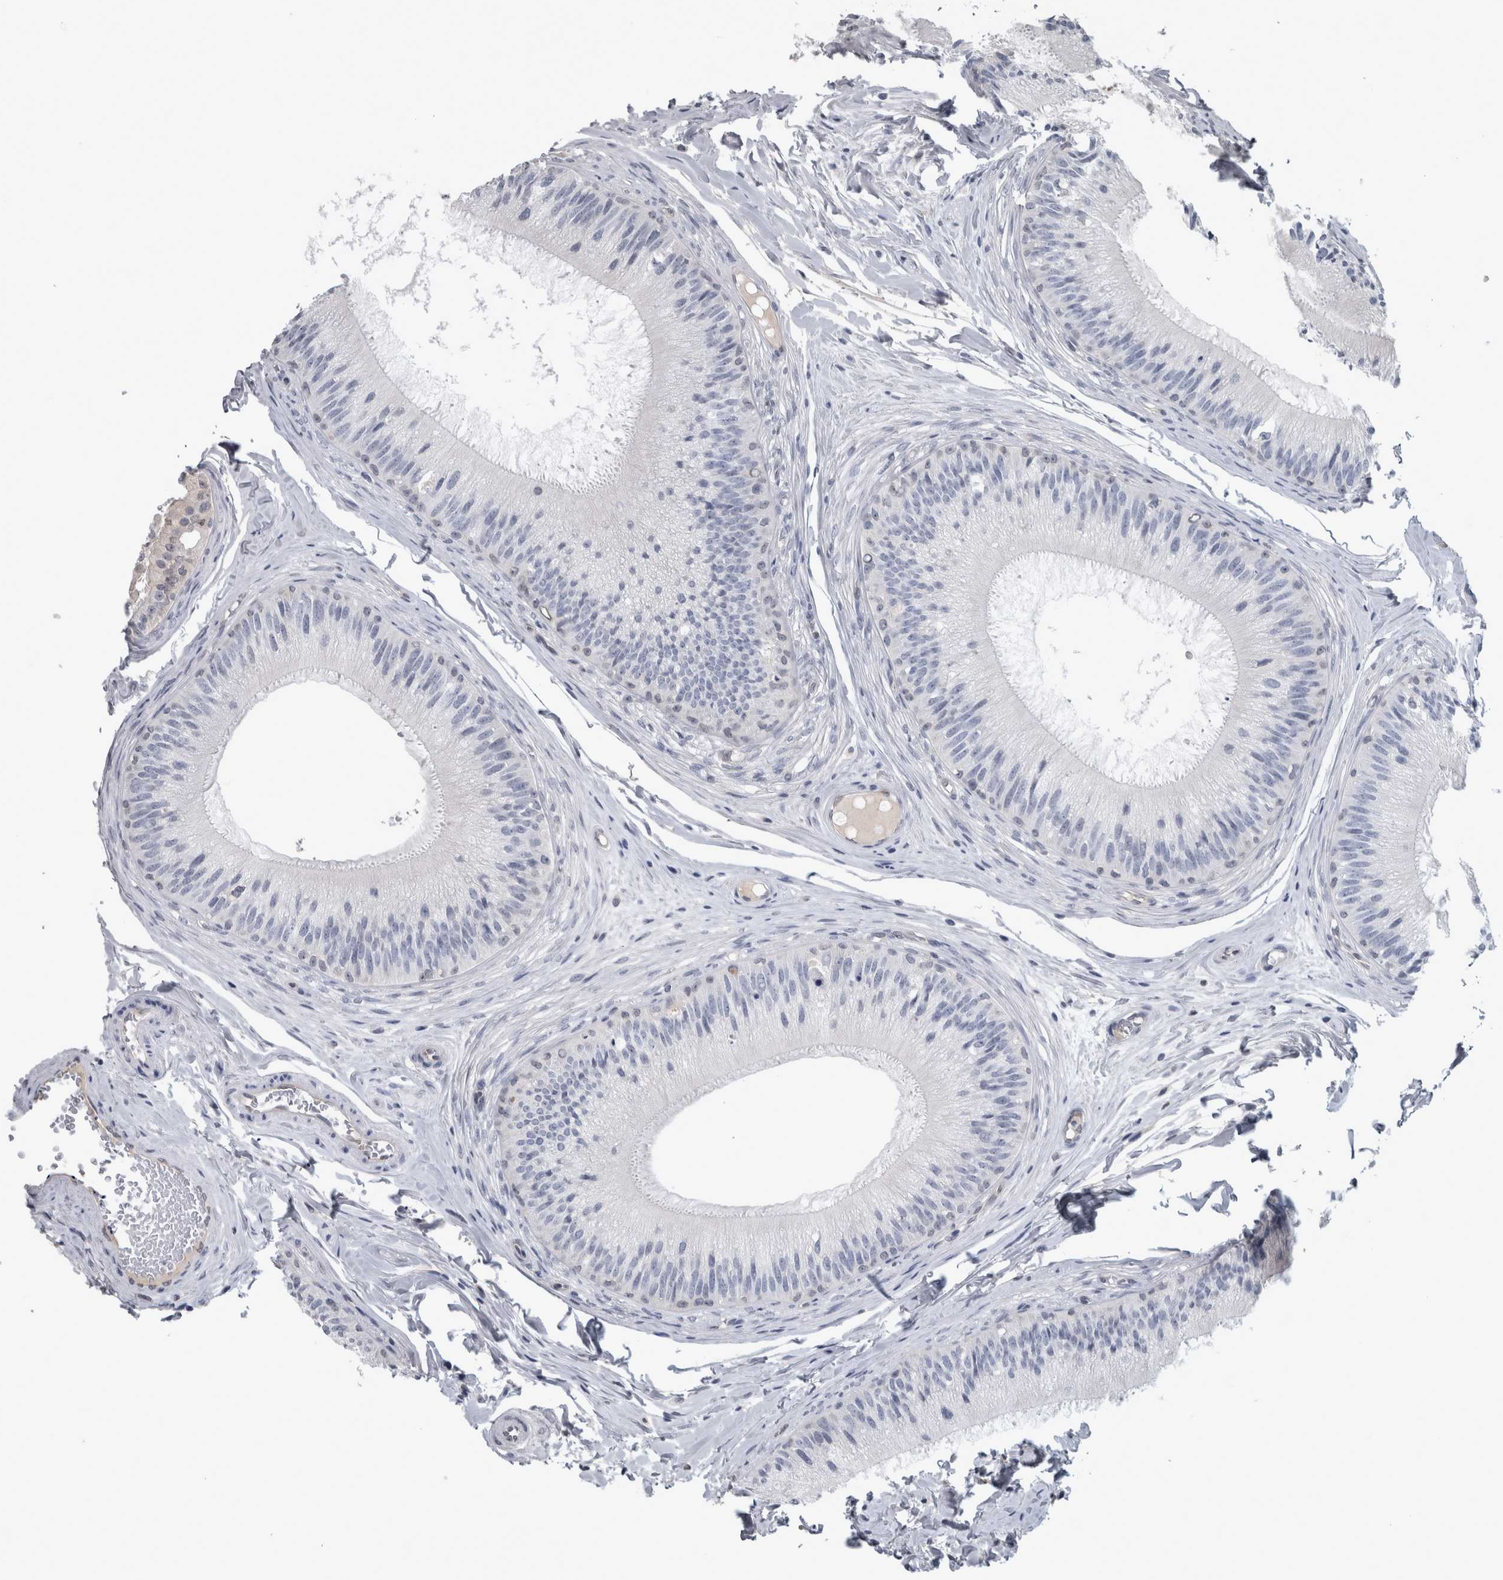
{"staining": {"intensity": "weak", "quantity": "<25%", "location": "cytoplasmic/membranous"}, "tissue": "epididymis", "cell_type": "Glandular cells", "image_type": "normal", "snomed": [{"axis": "morphology", "description": "Normal tissue, NOS"}, {"axis": "topography", "description": "Epididymis"}], "caption": "The immunohistochemistry histopathology image has no significant staining in glandular cells of epididymis.", "gene": "NAPRT", "patient": {"sex": "male", "age": 31}}